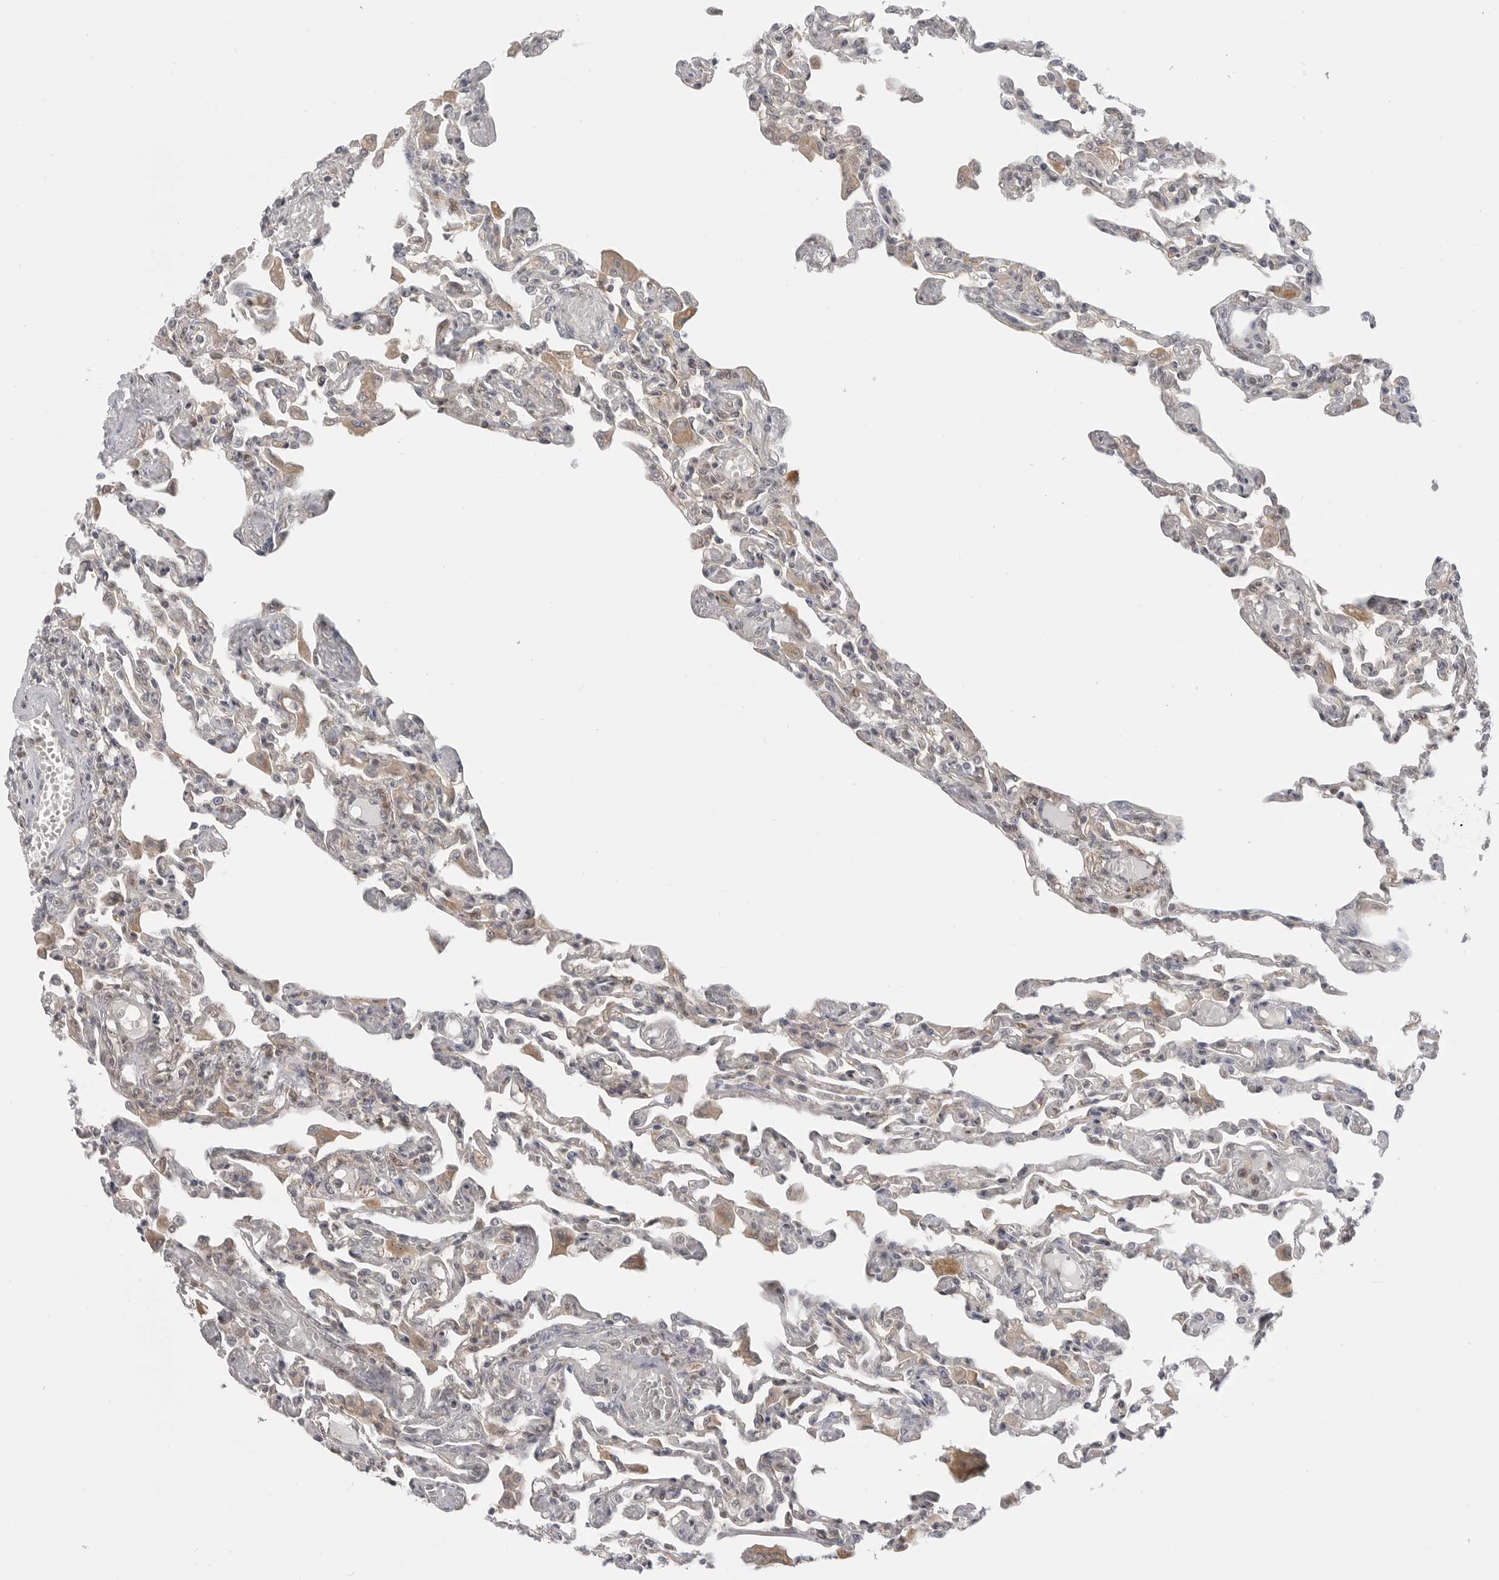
{"staining": {"intensity": "weak", "quantity": ">75%", "location": "cytoplasmic/membranous"}, "tissue": "lung", "cell_type": "Alveolar cells", "image_type": "normal", "snomed": [{"axis": "morphology", "description": "Normal tissue, NOS"}, {"axis": "topography", "description": "Bronchus"}, {"axis": "topography", "description": "Lung"}], "caption": "Lung was stained to show a protein in brown. There is low levels of weak cytoplasmic/membranous positivity in about >75% of alveolar cells.", "gene": "IFNGR1", "patient": {"sex": "female", "age": 49}}